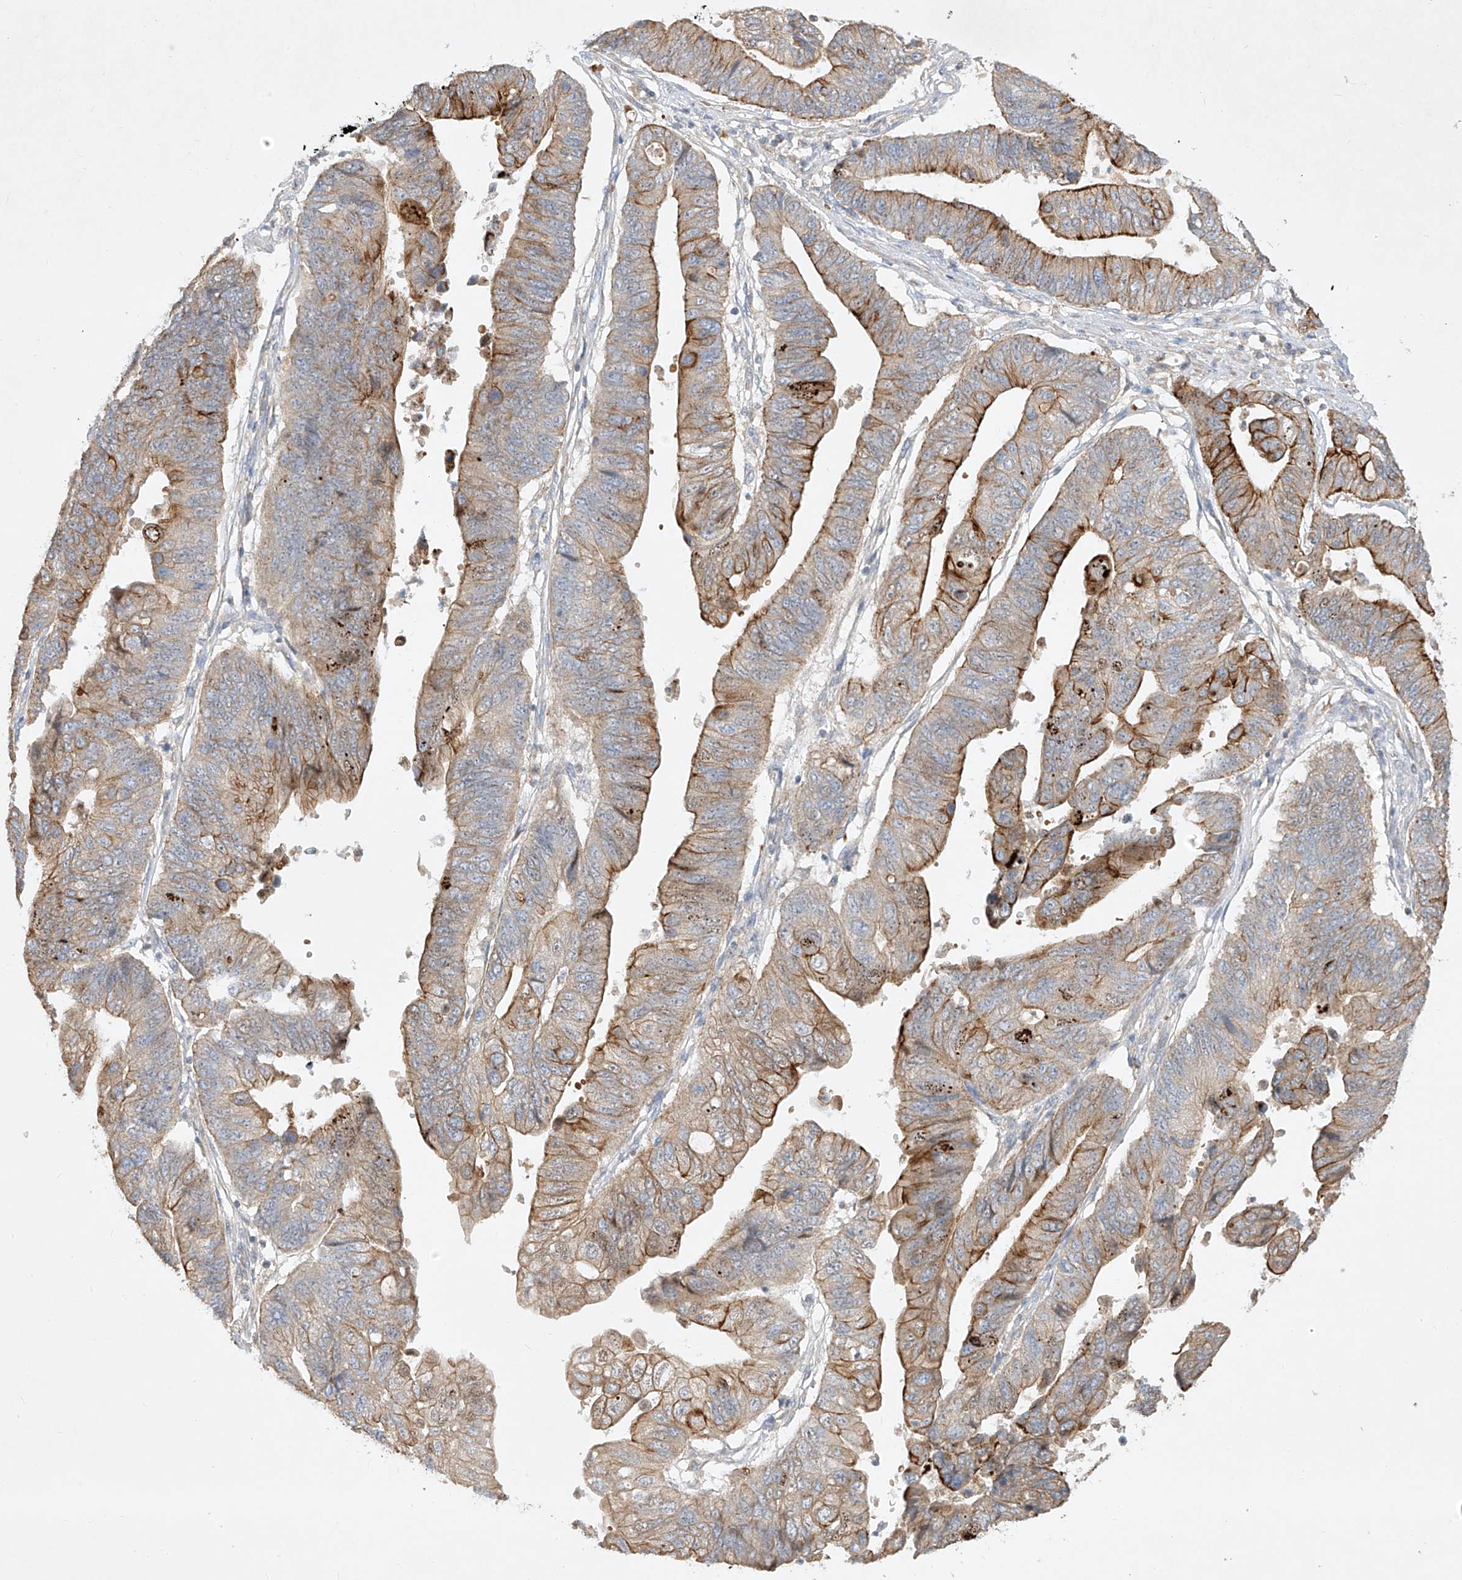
{"staining": {"intensity": "moderate", "quantity": "25%-75%", "location": "cytoplasmic/membranous"}, "tissue": "stomach cancer", "cell_type": "Tumor cells", "image_type": "cancer", "snomed": [{"axis": "morphology", "description": "Adenocarcinoma, NOS"}, {"axis": "topography", "description": "Stomach"}], "caption": "High-magnification brightfield microscopy of stomach cancer (adenocarcinoma) stained with DAB (brown) and counterstained with hematoxylin (blue). tumor cells exhibit moderate cytoplasmic/membranous expression is identified in approximately25%-75% of cells. (DAB (3,3'-diaminobenzidine) IHC, brown staining for protein, blue staining for nuclei).", "gene": "KPNA7", "patient": {"sex": "male", "age": 59}}